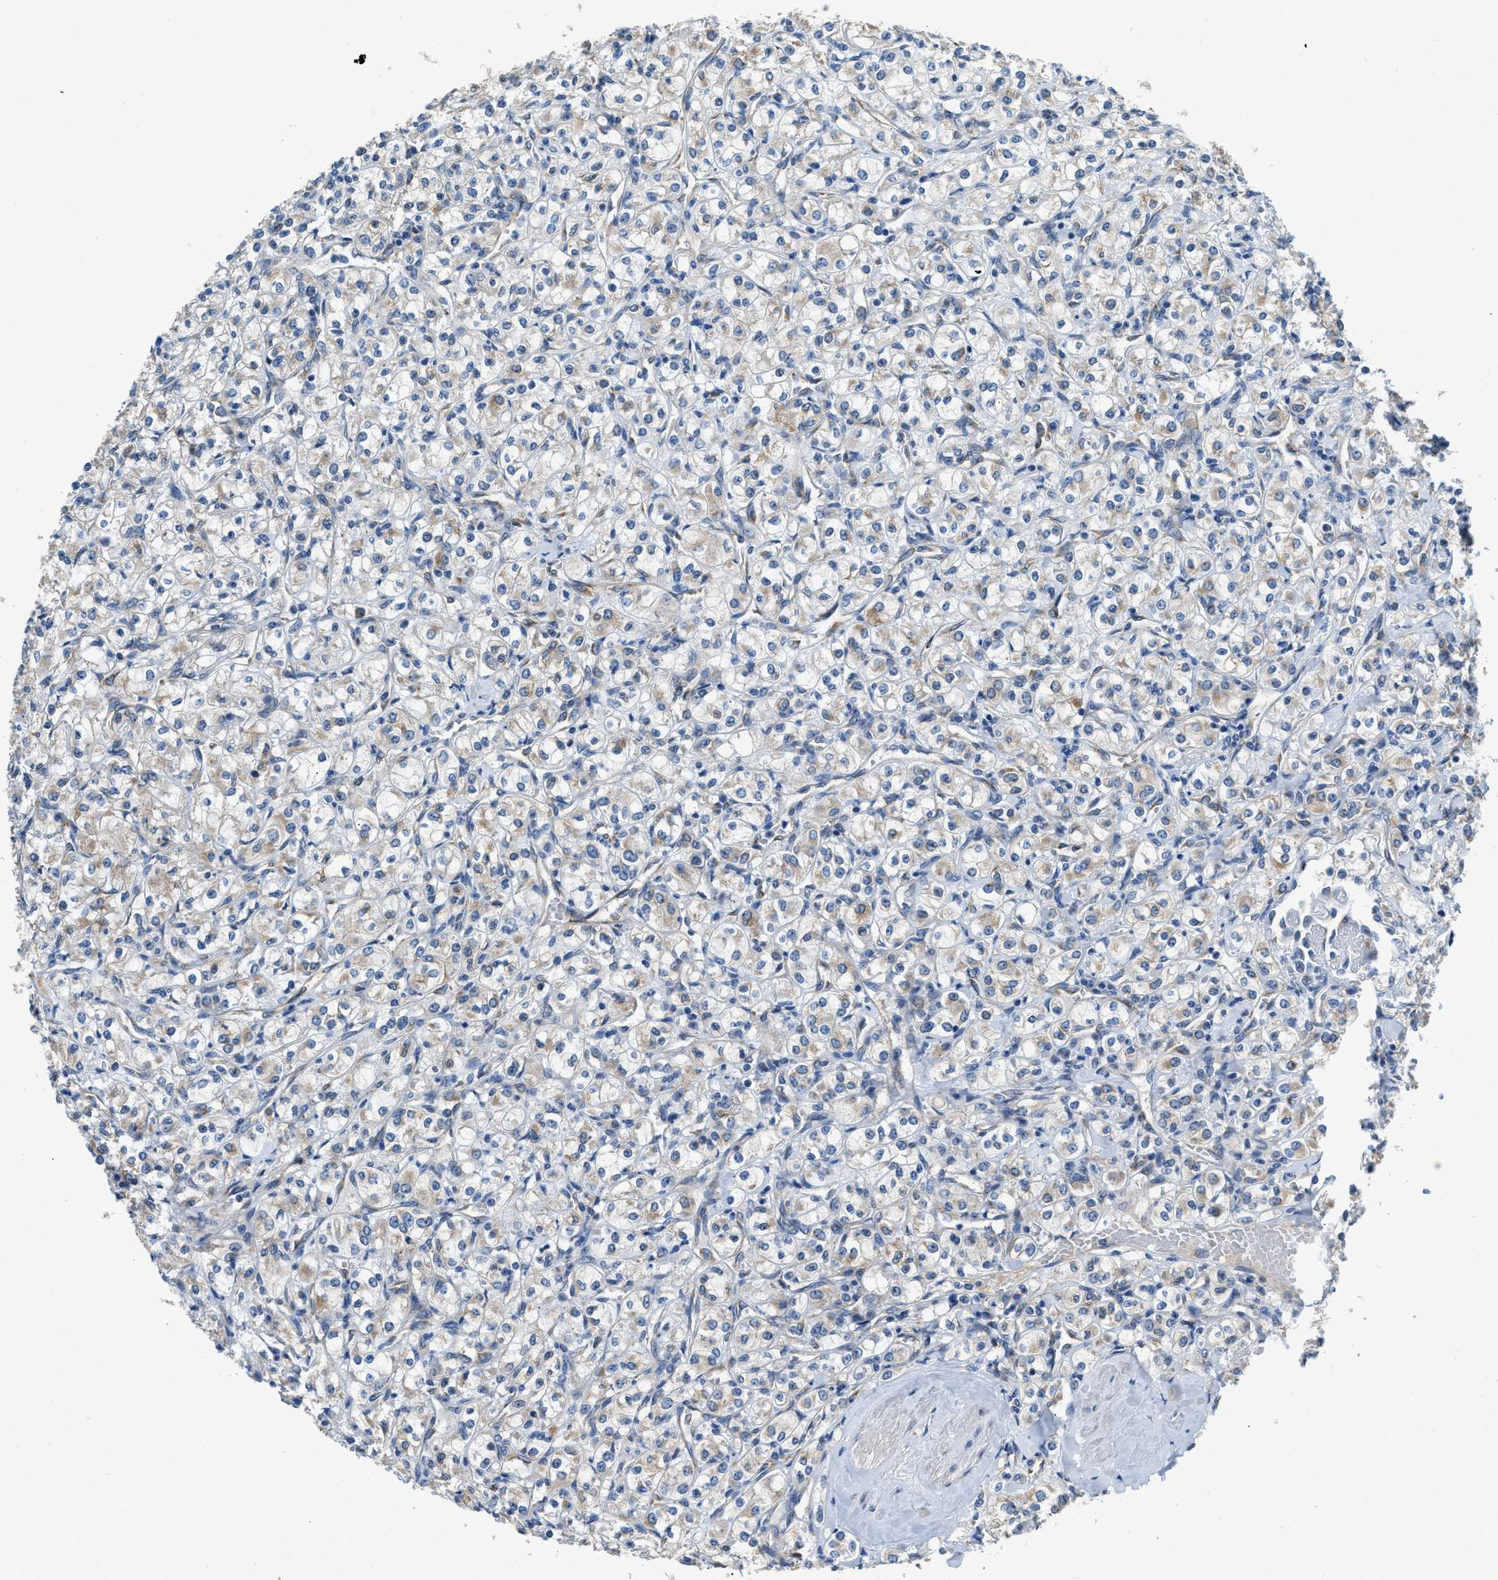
{"staining": {"intensity": "weak", "quantity": ">75%", "location": "cytoplasmic/membranous"}, "tissue": "renal cancer", "cell_type": "Tumor cells", "image_type": "cancer", "snomed": [{"axis": "morphology", "description": "Adenocarcinoma, NOS"}, {"axis": "topography", "description": "Kidney"}], "caption": "Weak cytoplasmic/membranous expression is appreciated in approximately >75% of tumor cells in renal cancer. The protein is stained brown, and the nuclei are stained in blue (DAB (3,3'-diaminobenzidine) IHC with brightfield microscopy, high magnification).", "gene": "GGCX", "patient": {"sex": "male", "age": 77}}